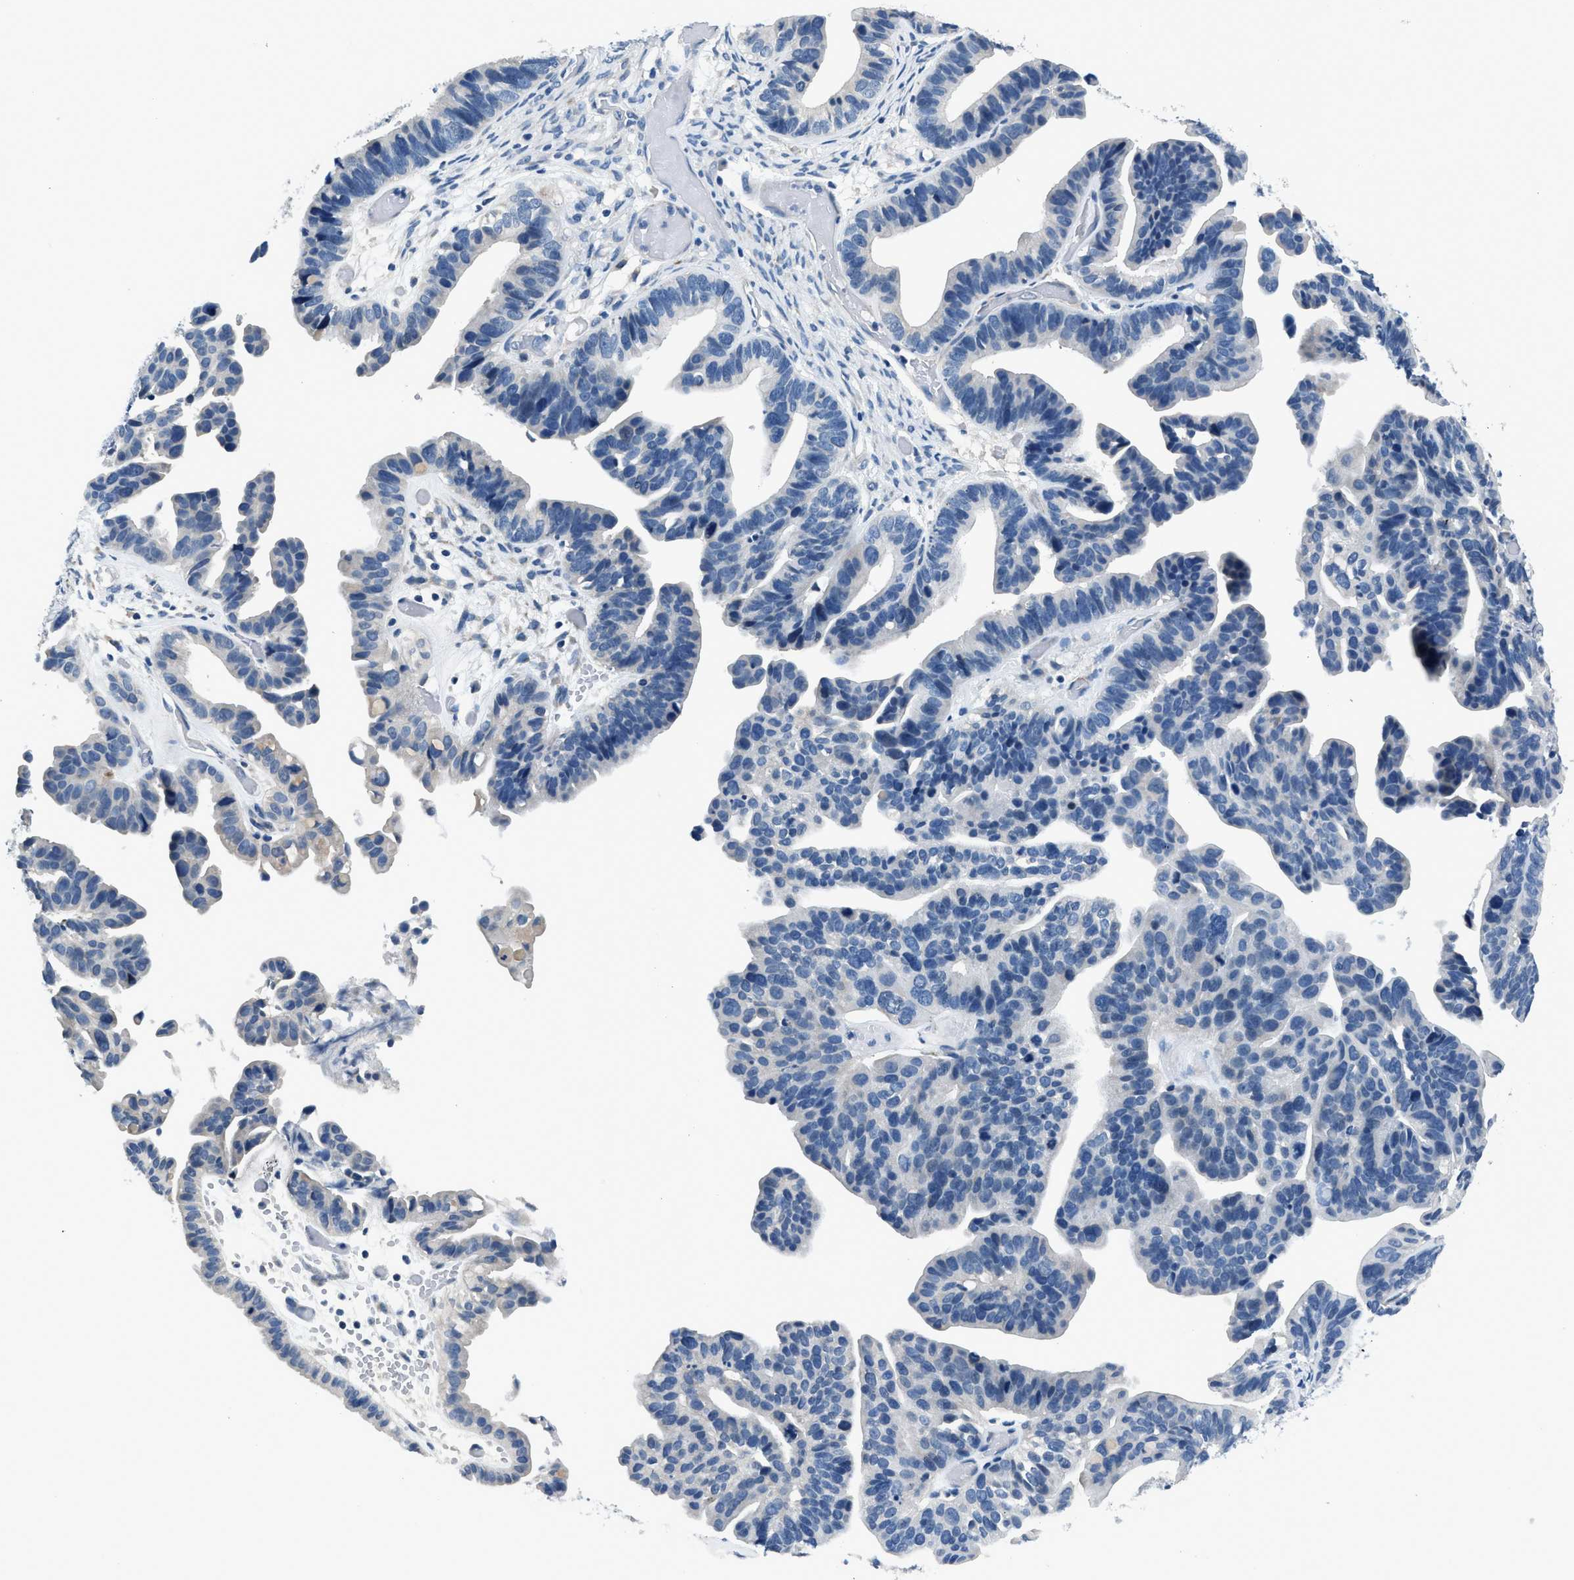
{"staining": {"intensity": "negative", "quantity": "none", "location": "none"}, "tissue": "ovarian cancer", "cell_type": "Tumor cells", "image_type": "cancer", "snomed": [{"axis": "morphology", "description": "Cystadenocarcinoma, serous, NOS"}, {"axis": "topography", "description": "Ovary"}], "caption": "DAB (3,3'-diaminobenzidine) immunohistochemical staining of human ovarian cancer reveals no significant expression in tumor cells.", "gene": "GJA3", "patient": {"sex": "female", "age": 56}}